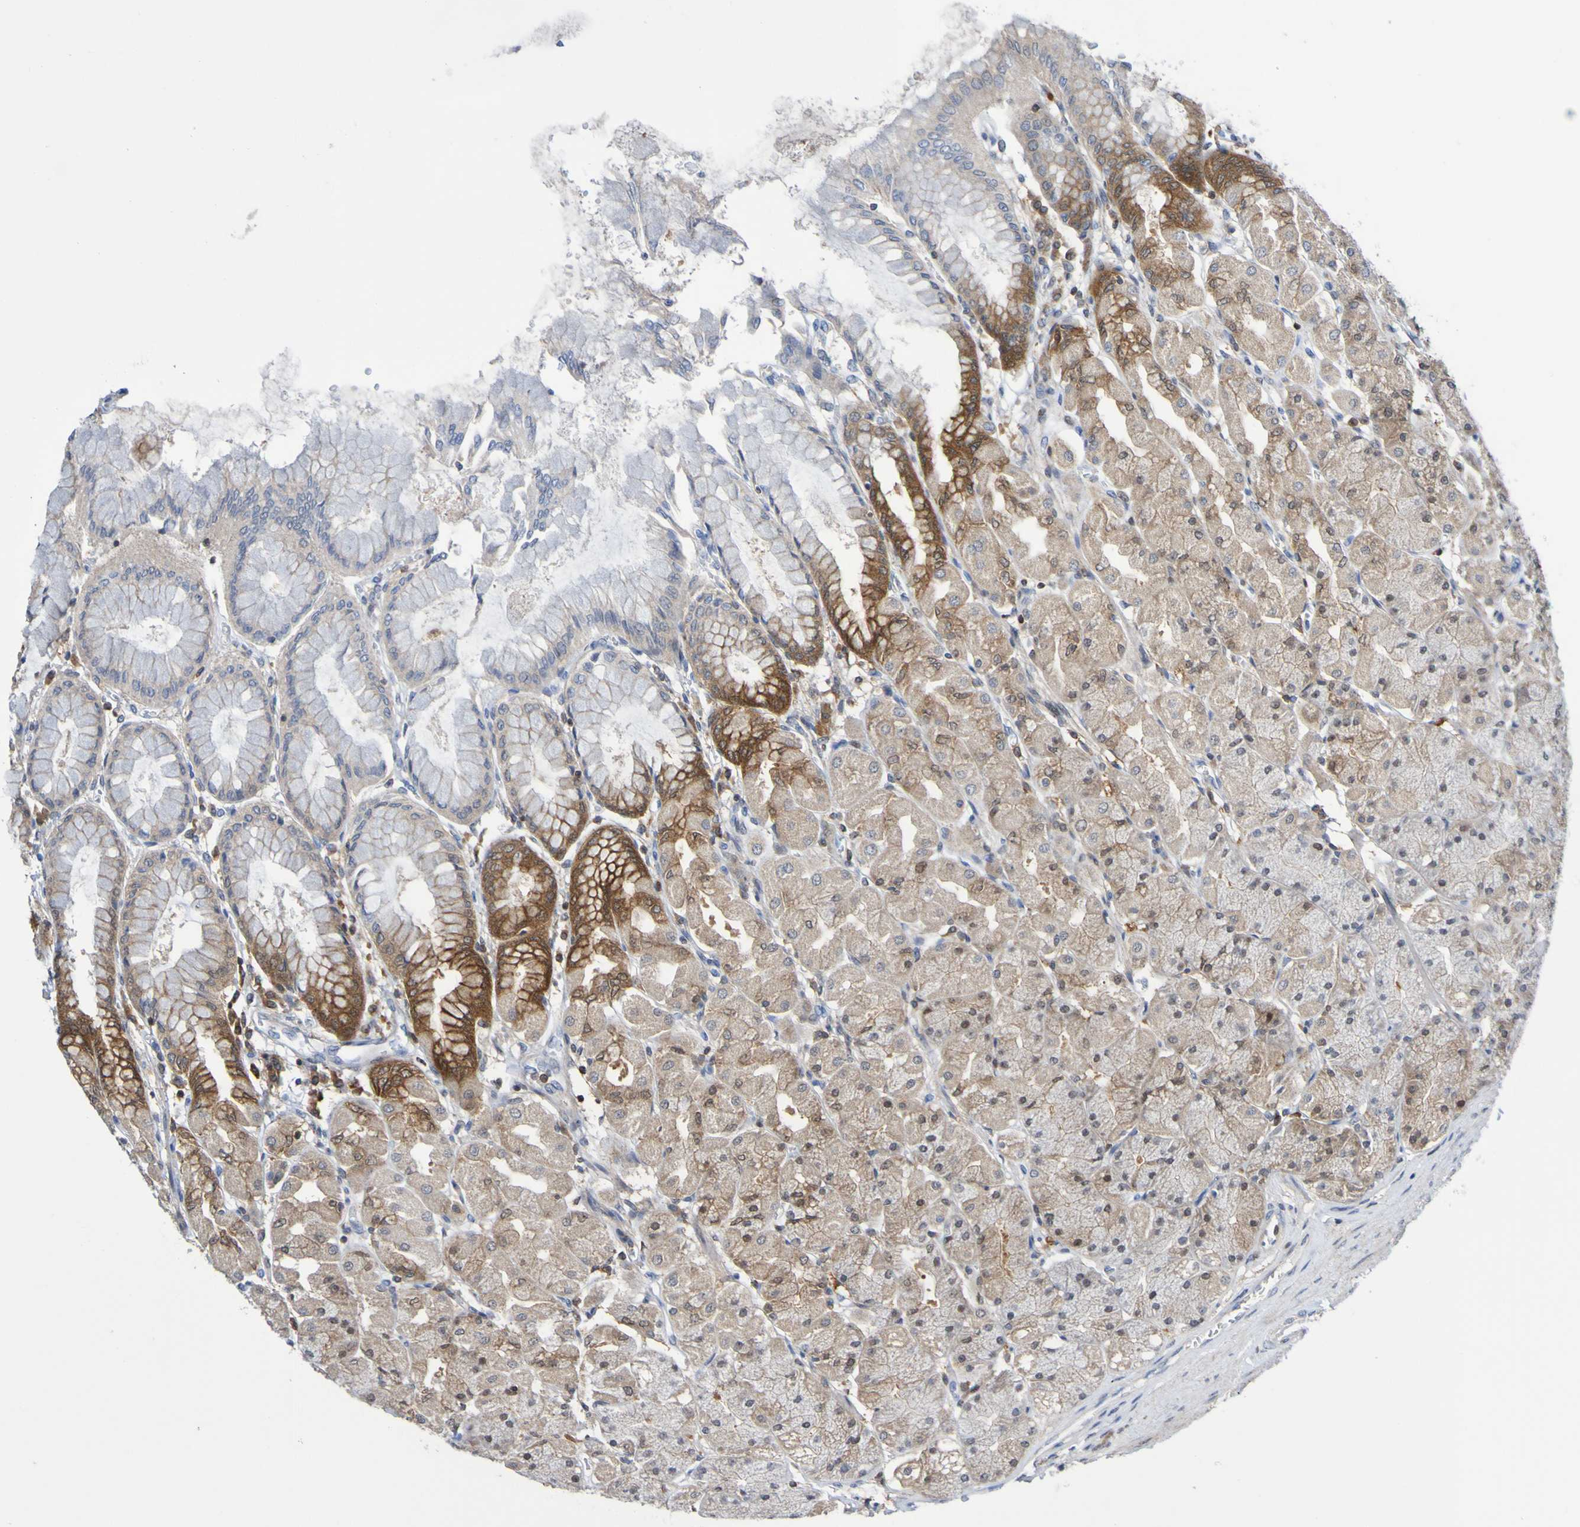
{"staining": {"intensity": "strong", "quantity": "25%-75%", "location": "cytoplasmic/membranous"}, "tissue": "stomach", "cell_type": "Glandular cells", "image_type": "normal", "snomed": [{"axis": "morphology", "description": "Normal tissue, NOS"}, {"axis": "topography", "description": "Stomach, upper"}], "caption": "Immunohistochemical staining of normal stomach demonstrates high levels of strong cytoplasmic/membranous staining in approximately 25%-75% of glandular cells. The staining was performed using DAB to visualize the protein expression in brown, while the nuclei were stained in blue with hematoxylin (Magnification: 20x).", "gene": "ATIC", "patient": {"sex": "female", "age": 56}}